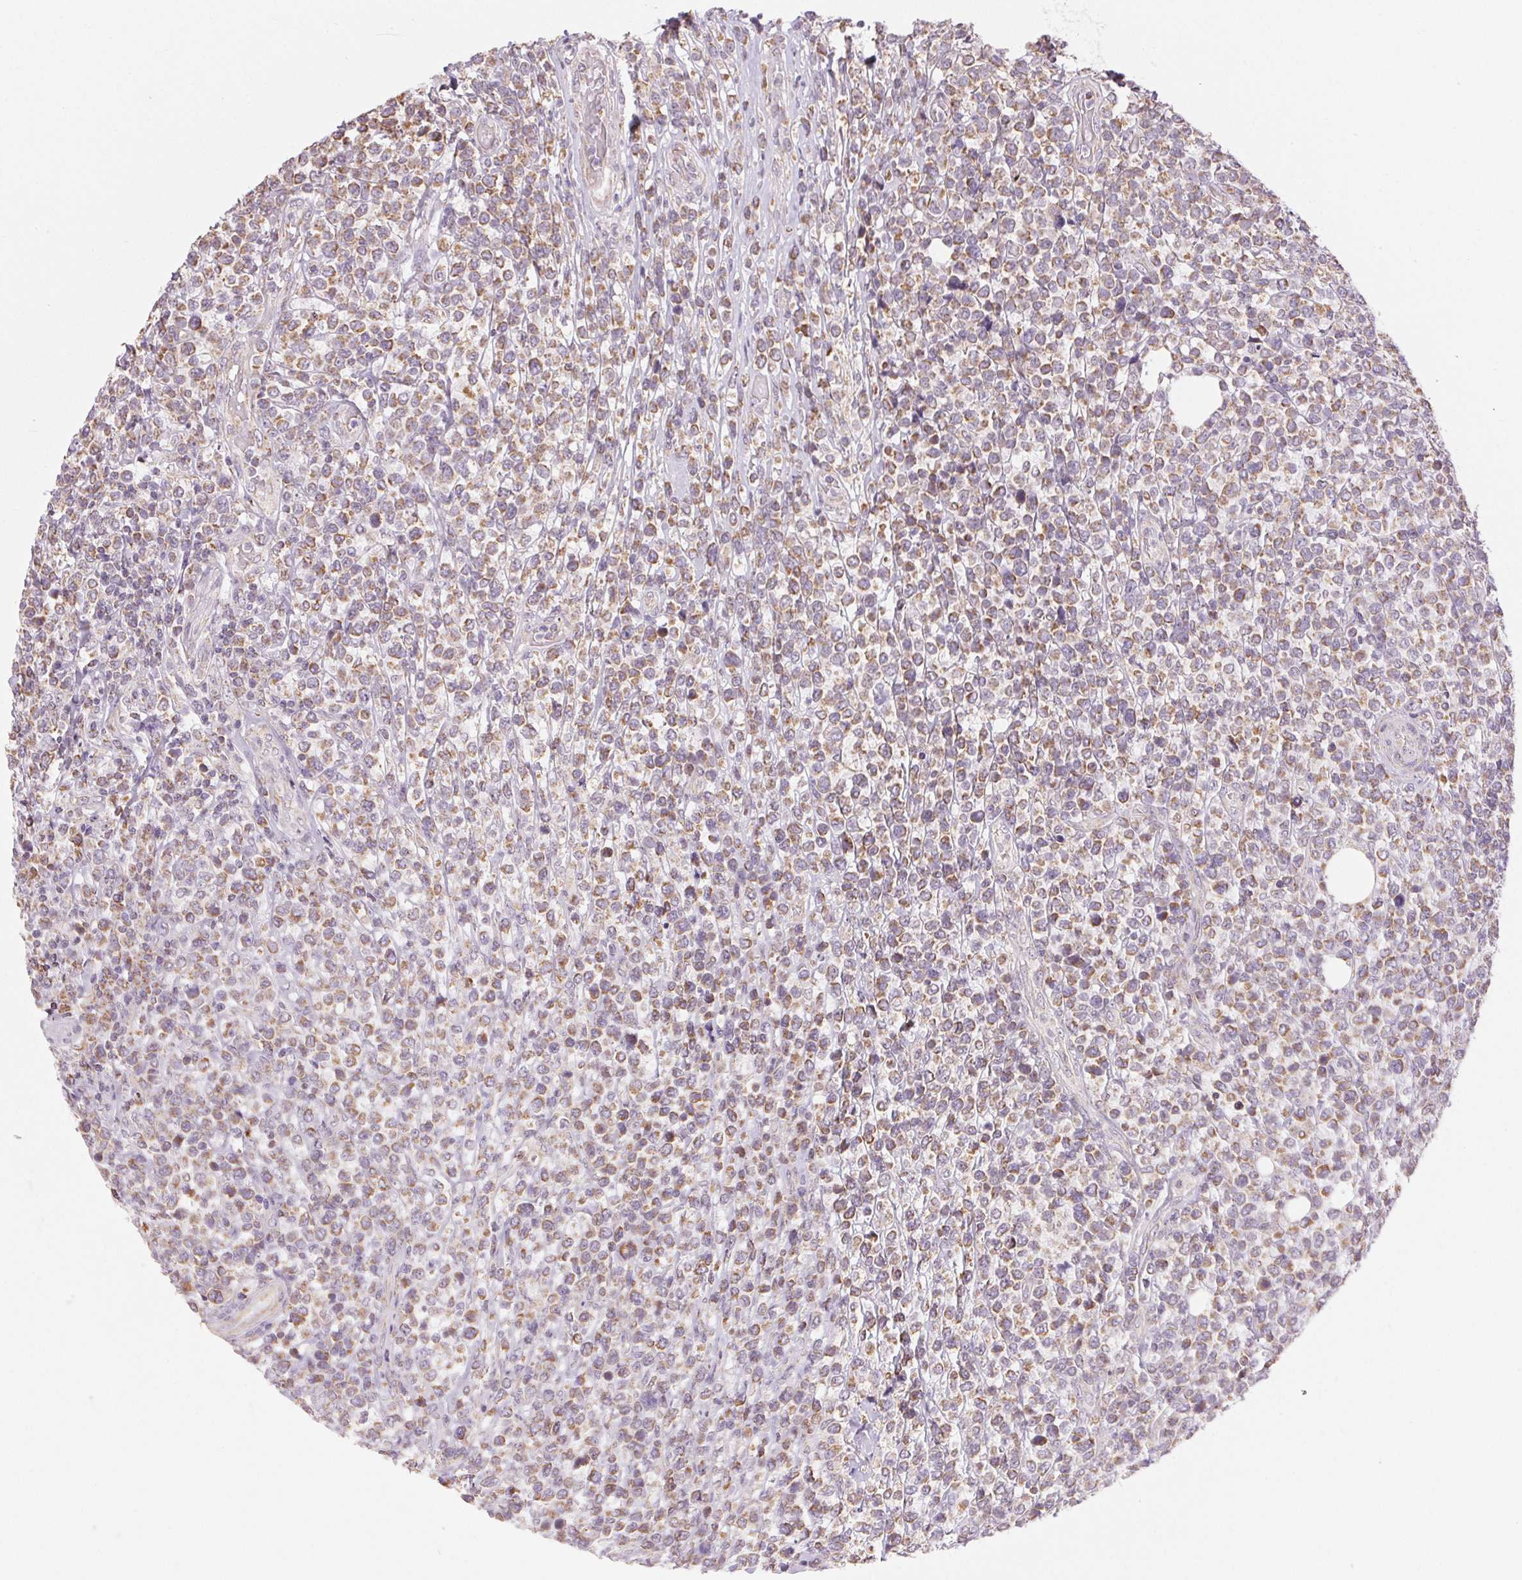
{"staining": {"intensity": "weak", "quantity": ">75%", "location": "cytoplasmic/membranous"}, "tissue": "lymphoma", "cell_type": "Tumor cells", "image_type": "cancer", "snomed": [{"axis": "morphology", "description": "Malignant lymphoma, non-Hodgkin's type, High grade"}, {"axis": "topography", "description": "Soft tissue"}], "caption": "Immunohistochemistry (IHC) of human malignant lymphoma, non-Hodgkin's type (high-grade) reveals low levels of weak cytoplasmic/membranous positivity in about >75% of tumor cells.", "gene": "CLASP1", "patient": {"sex": "female", "age": 56}}